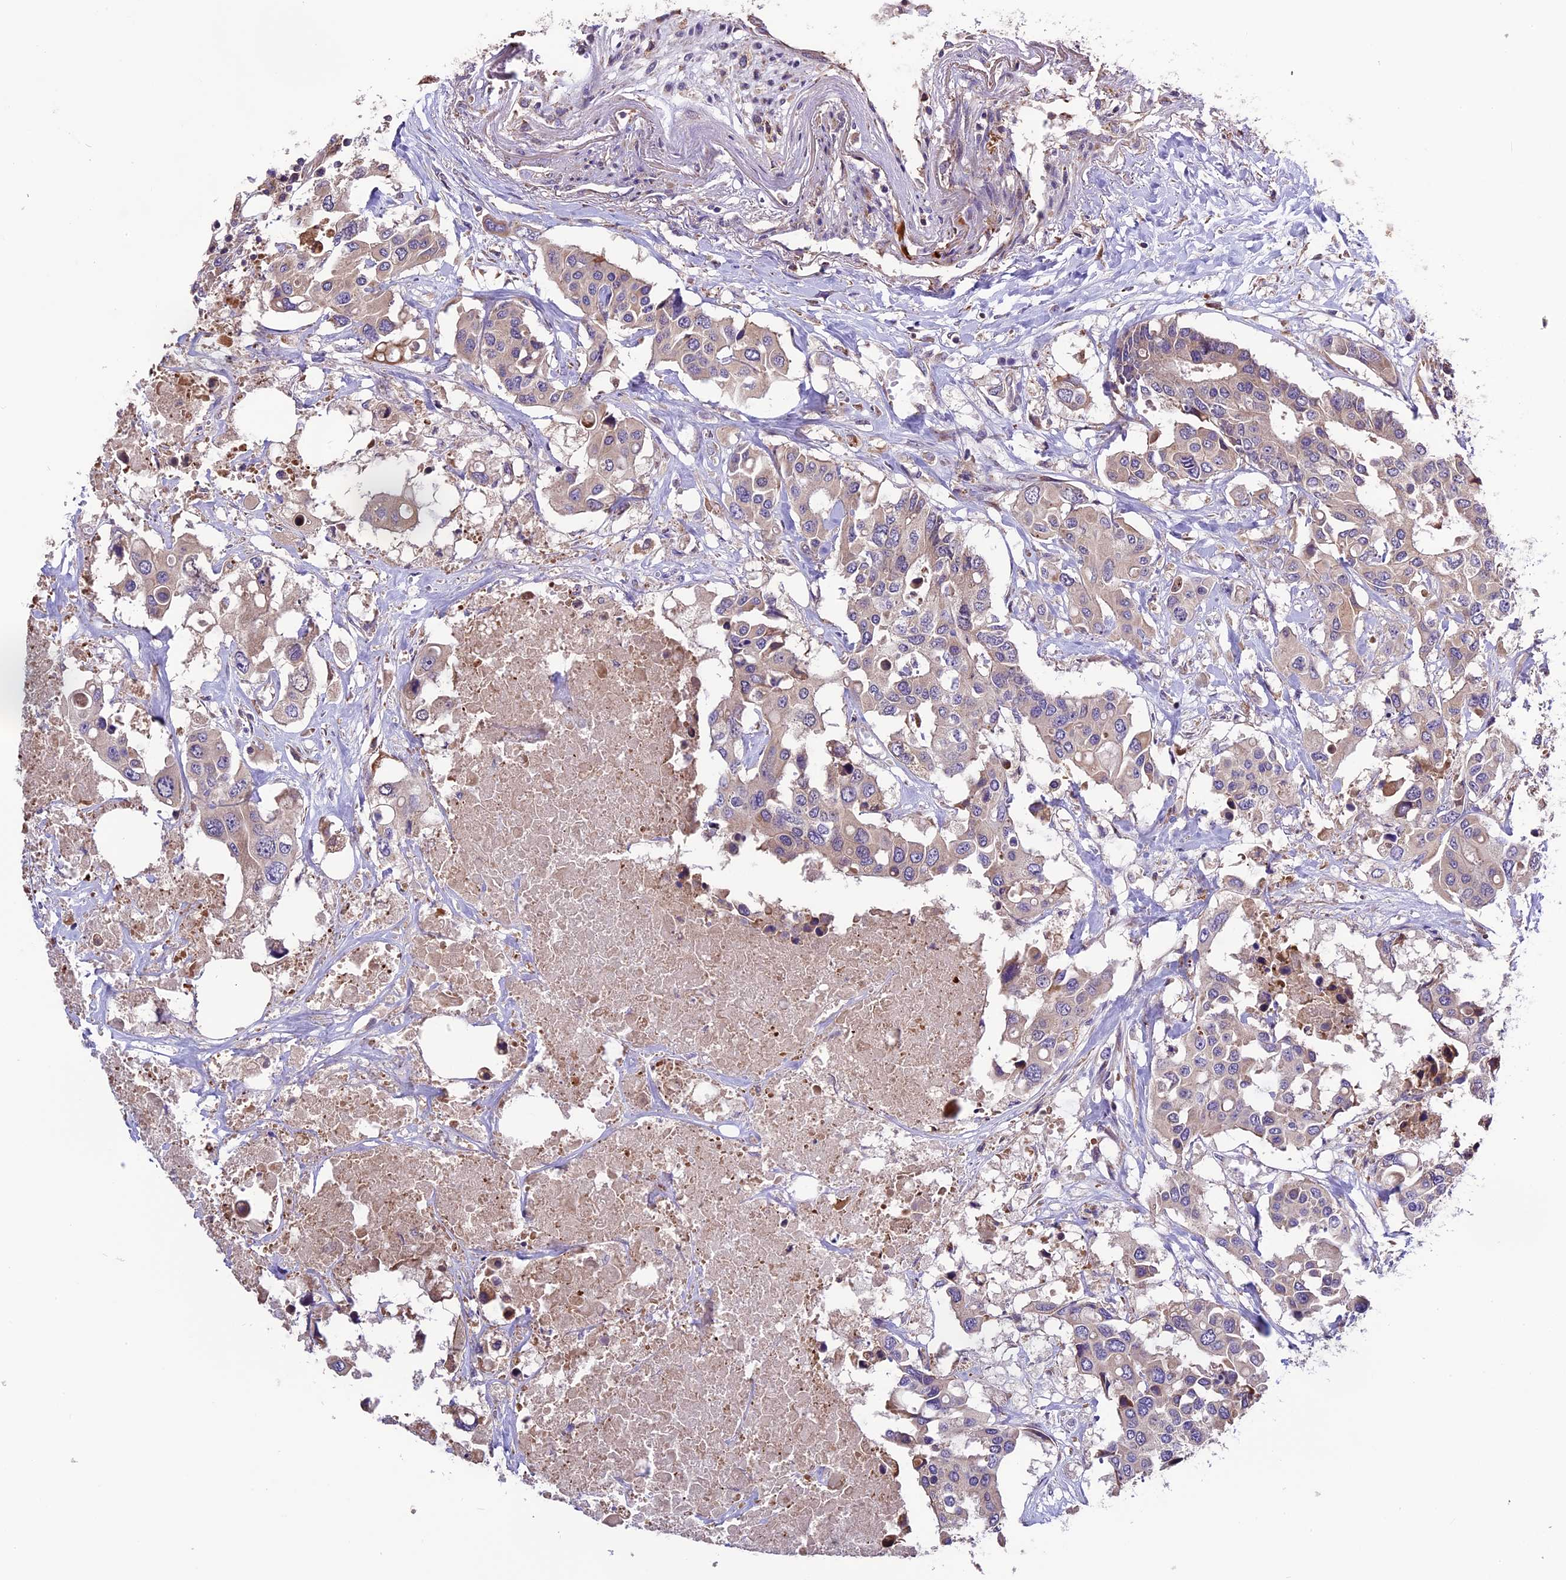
{"staining": {"intensity": "weak", "quantity": "<25%", "location": "cytoplasmic/membranous"}, "tissue": "colorectal cancer", "cell_type": "Tumor cells", "image_type": "cancer", "snomed": [{"axis": "morphology", "description": "Adenocarcinoma, NOS"}, {"axis": "topography", "description": "Colon"}], "caption": "Colorectal adenocarcinoma stained for a protein using IHC demonstrates no positivity tumor cells.", "gene": "ABCC10", "patient": {"sex": "male", "age": 77}}